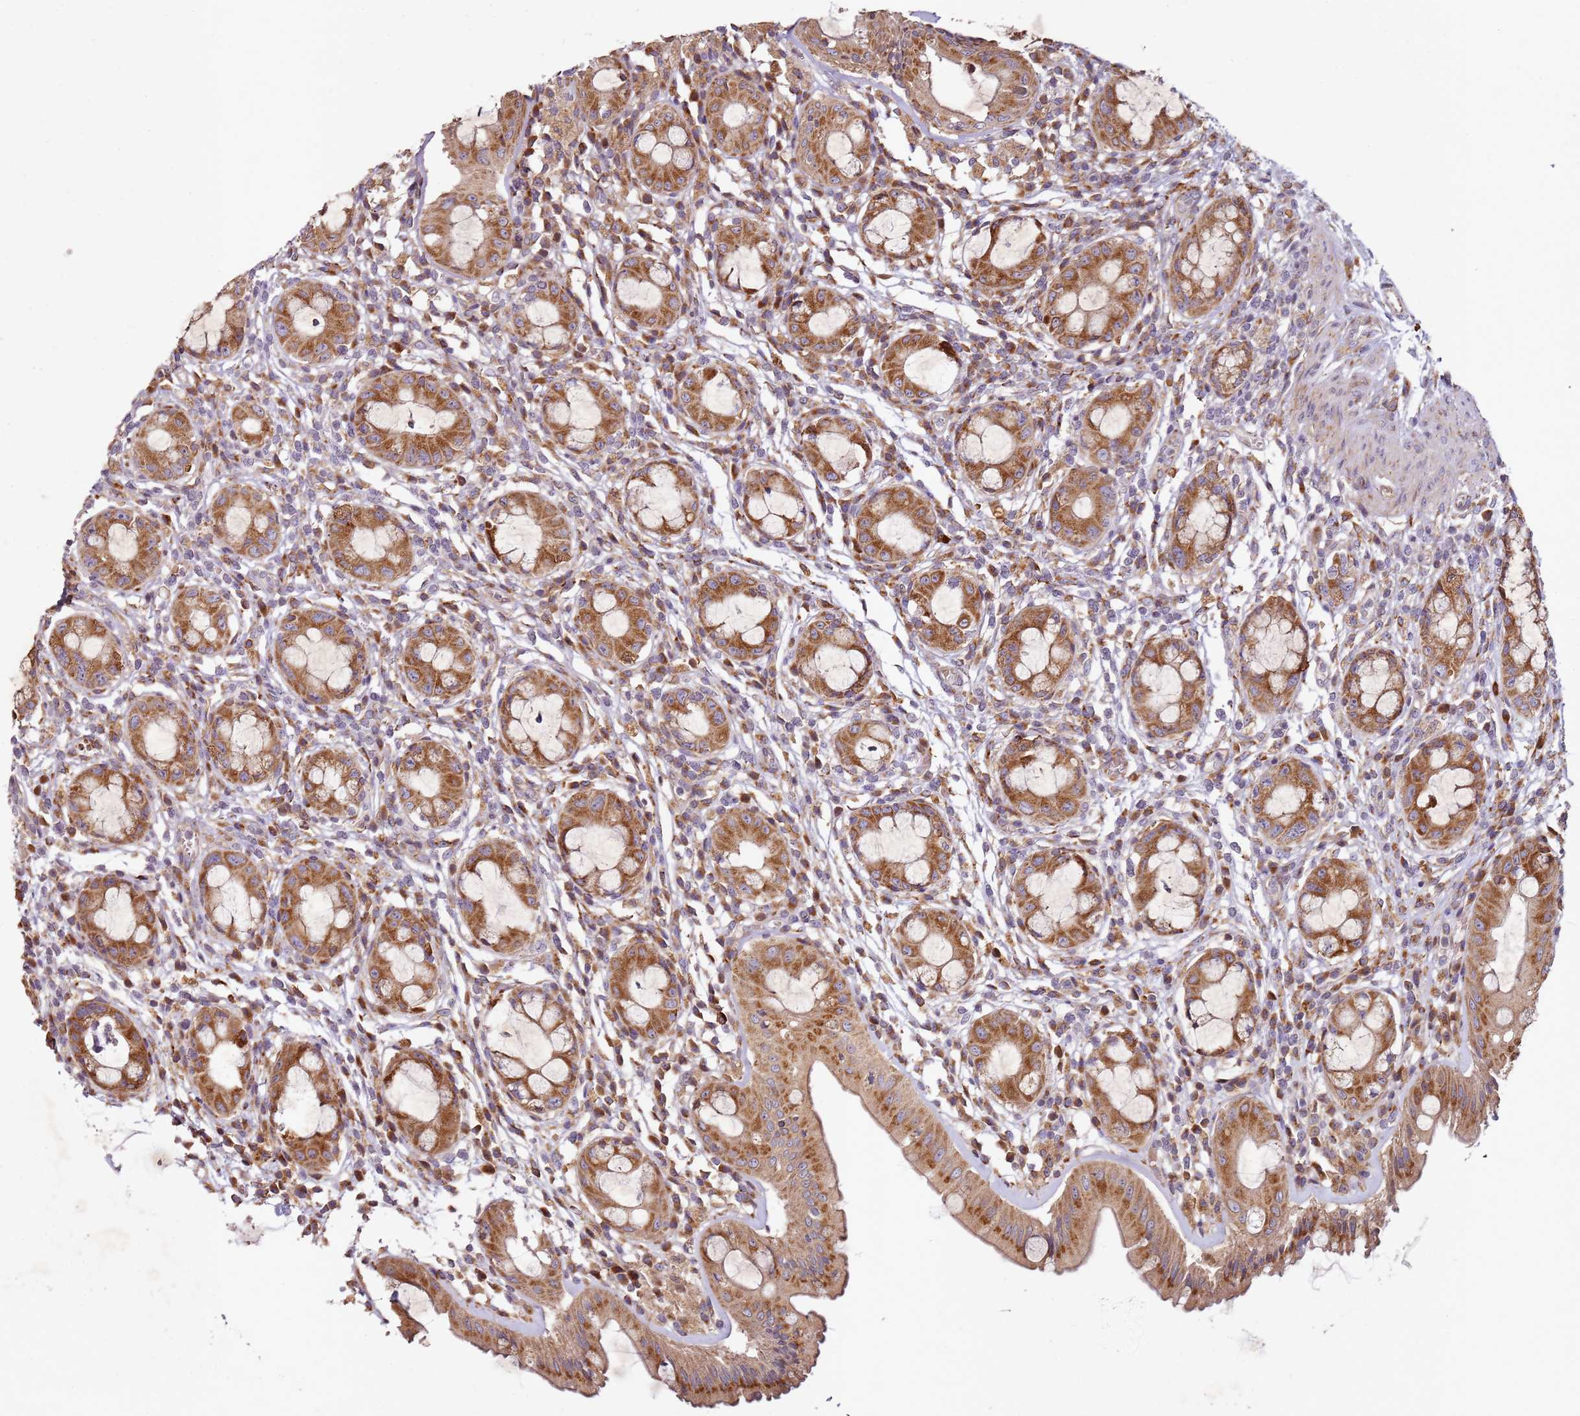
{"staining": {"intensity": "strong", "quantity": ">75%", "location": "cytoplasmic/membranous"}, "tissue": "rectum", "cell_type": "Glandular cells", "image_type": "normal", "snomed": [{"axis": "morphology", "description": "Normal tissue, NOS"}, {"axis": "topography", "description": "Rectum"}], "caption": "The immunohistochemical stain shows strong cytoplasmic/membranous expression in glandular cells of normal rectum. Using DAB (3,3'-diaminobenzidine) (brown) and hematoxylin (blue) stains, captured at high magnification using brightfield microscopy.", "gene": "ARFRP1", "patient": {"sex": "female", "age": 57}}